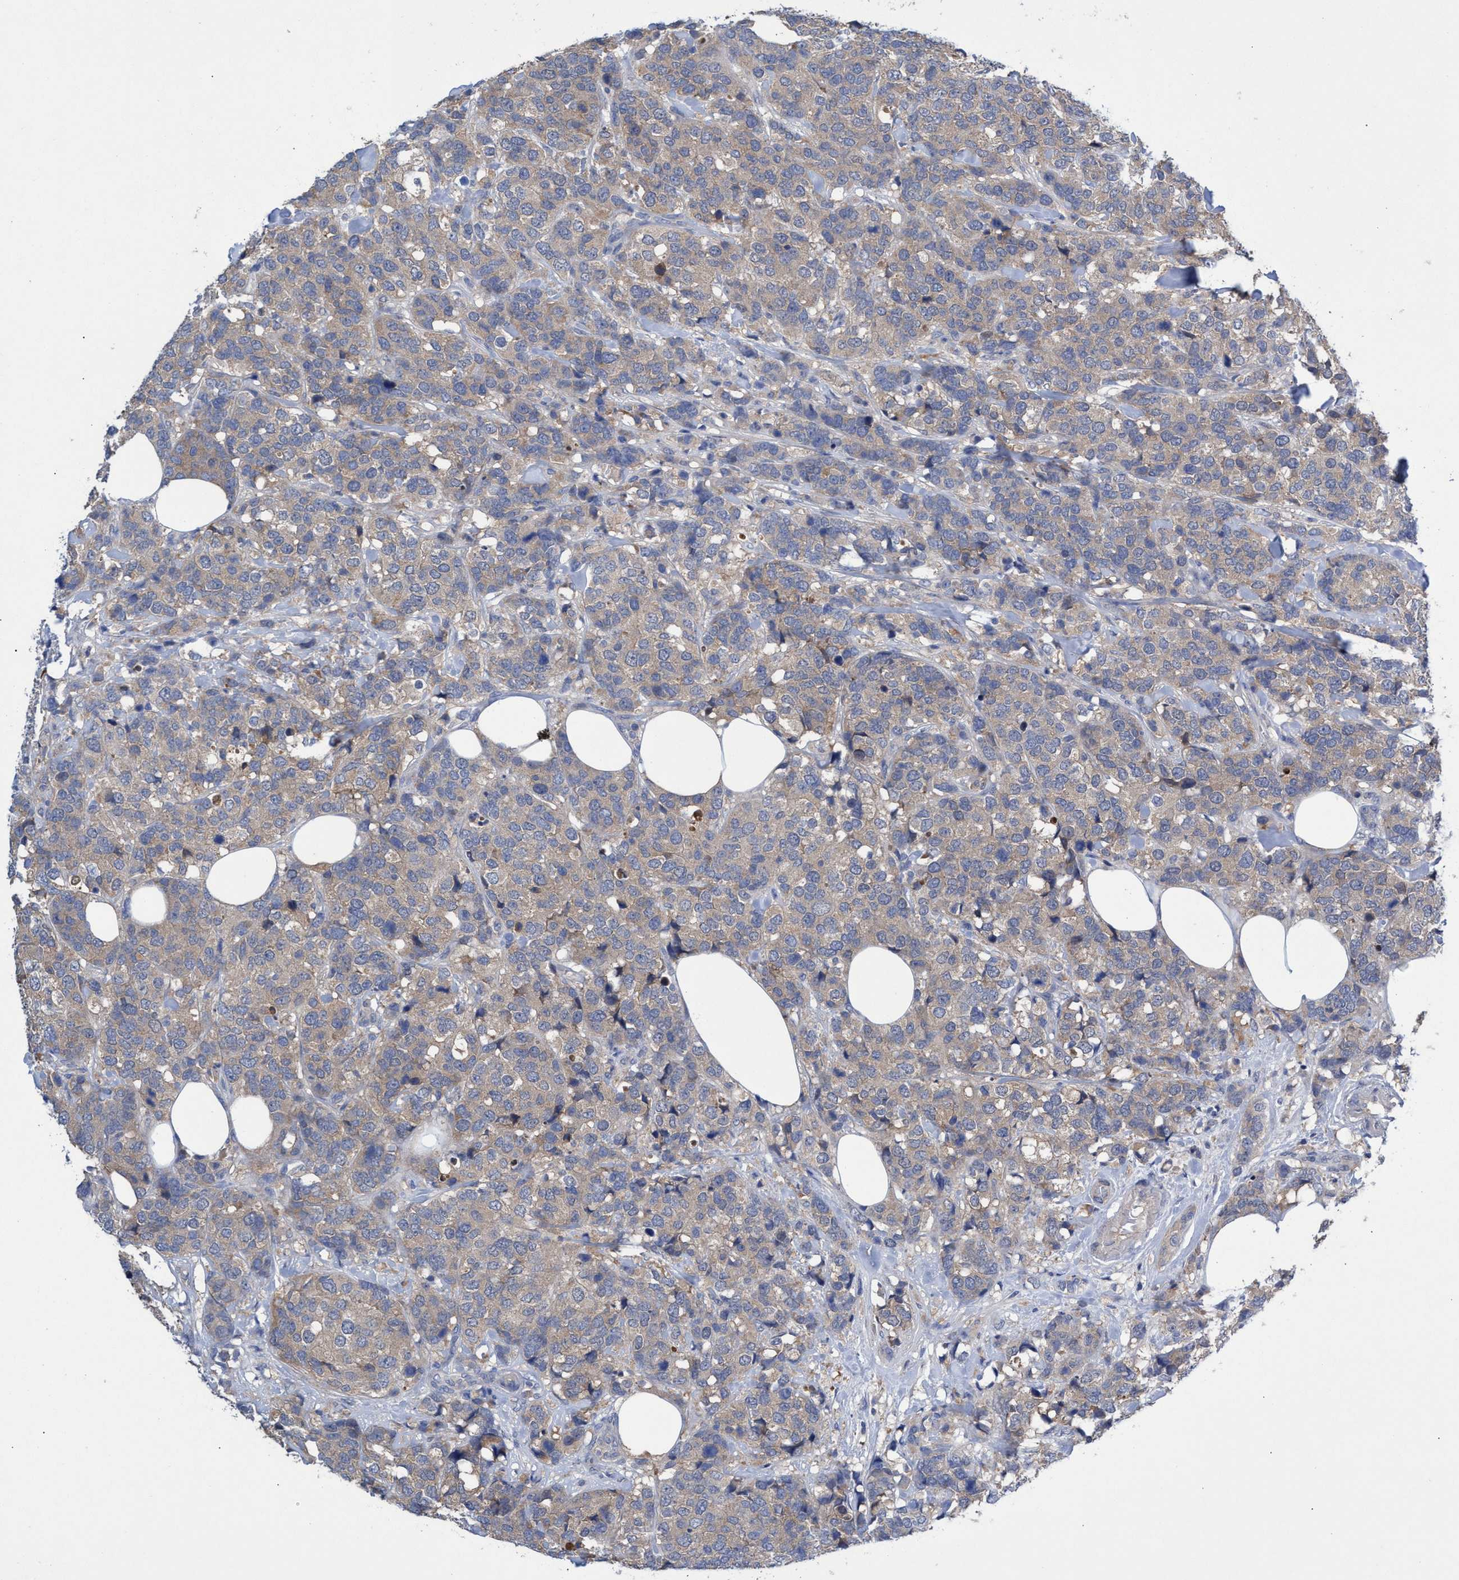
{"staining": {"intensity": "weak", "quantity": "25%-75%", "location": "cytoplasmic/membranous"}, "tissue": "breast cancer", "cell_type": "Tumor cells", "image_type": "cancer", "snomed": [{"axis": "morphology", "description": "Lobular carcinoma"}, {"axis": "topography", "description": "Breast"}], "caption": "This histopathology image shows breast lobular carcinoma stained with immunohistochemistry (IHC) to label a protein in brown. The cytoplasmic/membranous of tumor cells show weak positivity for the protein. Nuclei are counter-stained blue.", "gene": "SVEP1", "patient": {"sex": "female", "age": 59}}